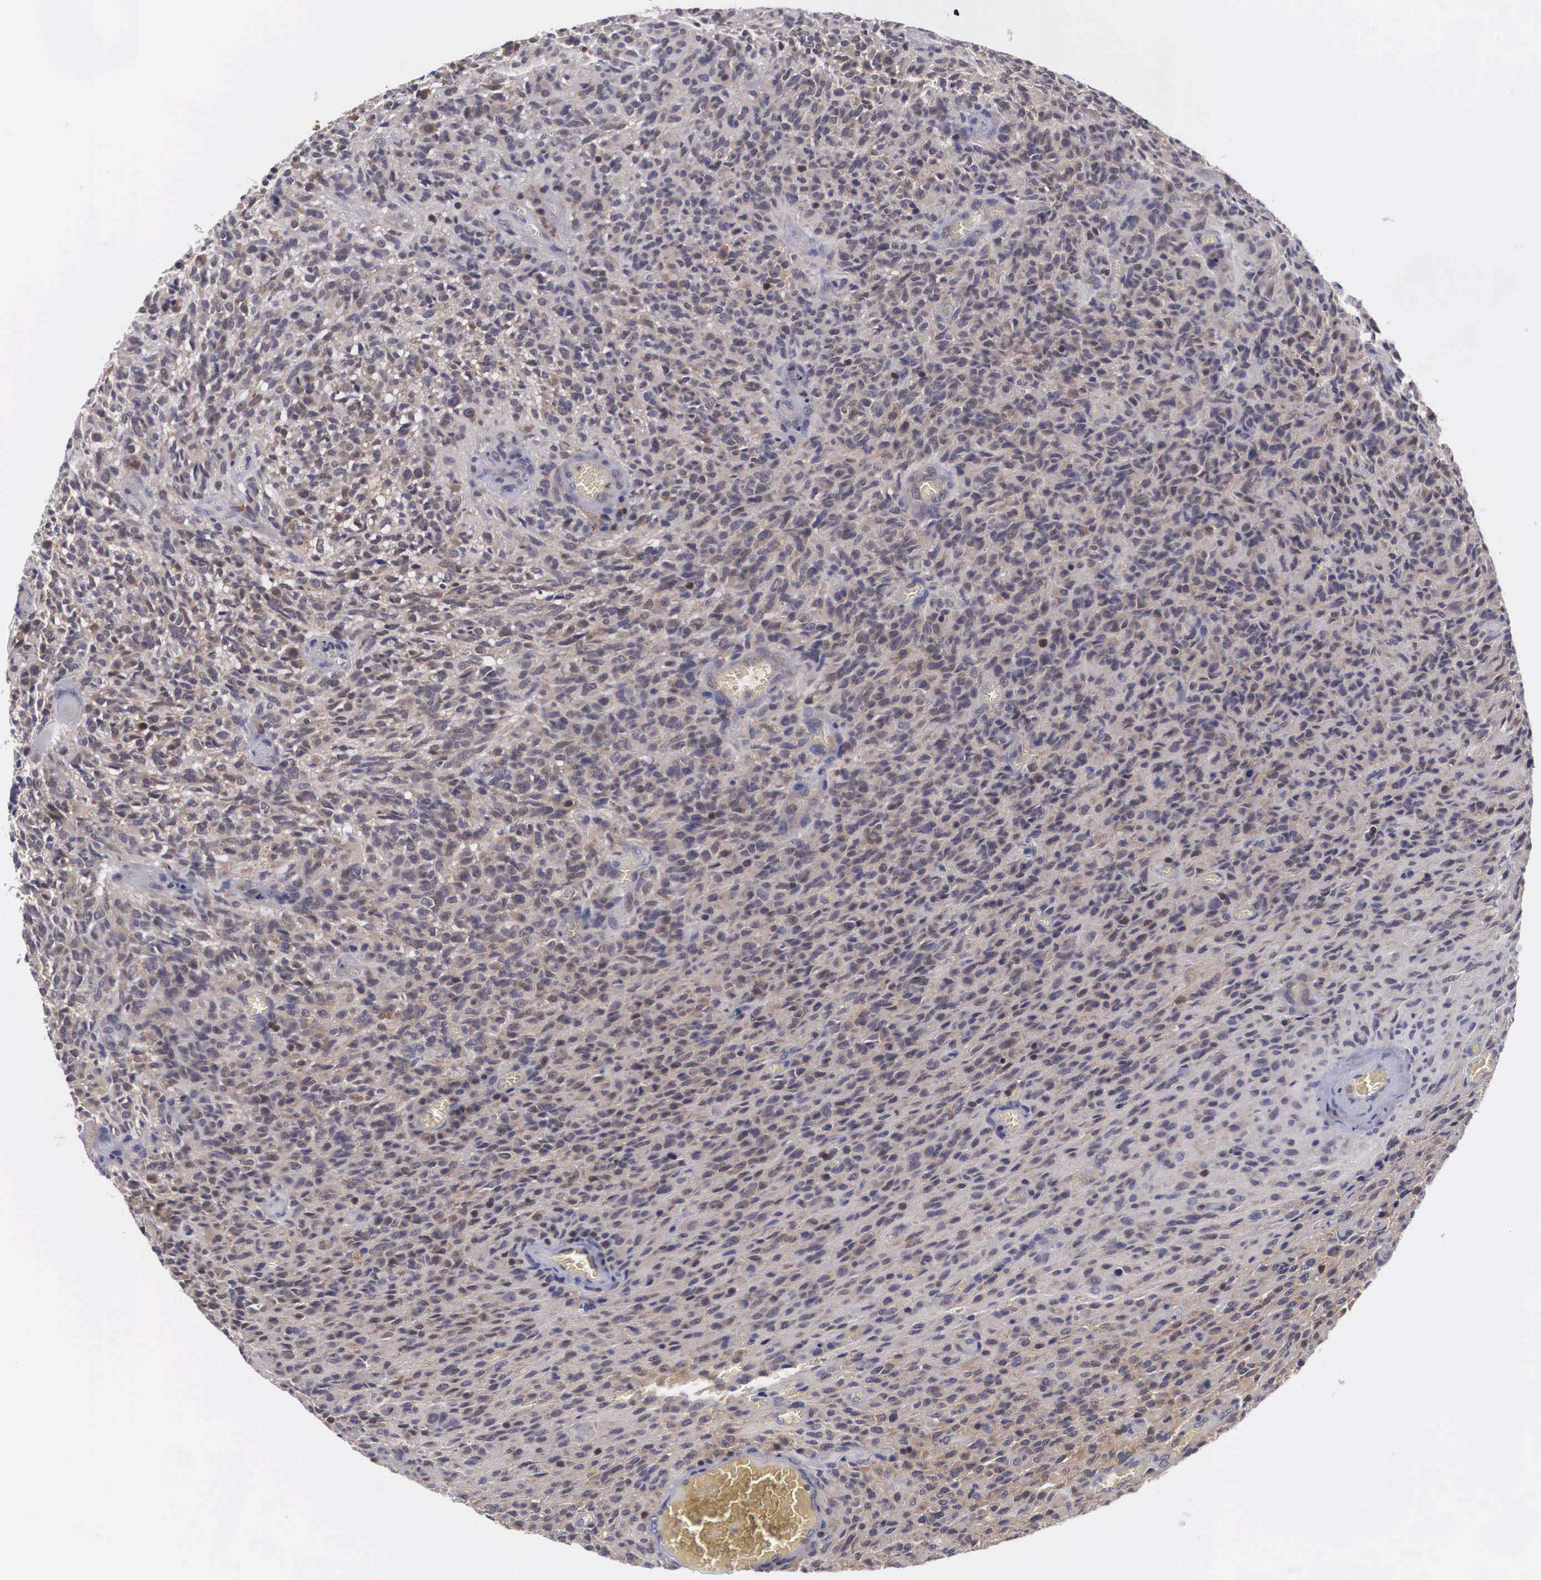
{"staining": {"intensity": "weak", "quantity": ">75%", "location": "cytoplasmic/membranous"}, "tissue": "glioma", "cell_type": "Tumor cells", "image_type": "cancer", "snomed": [{"axis": "morphology", "description": "Glioma, malignant, High grade"}, {"axis": "topography", "description": "Brain"}], "caption": "High-magnification brightfield microscopy of malignant high-grade glioma stained with DAB (brown) and counterstained with hematoxylin (blue). tumor cells exhibit weak cytoplasmic/membranous positivity is appreciated in approximately>75% of cells. (Brightfield microscopy of DAB IHC at high magnification).", "gene": "ADSL", "patient": {"sex": "male", "age": 56}}